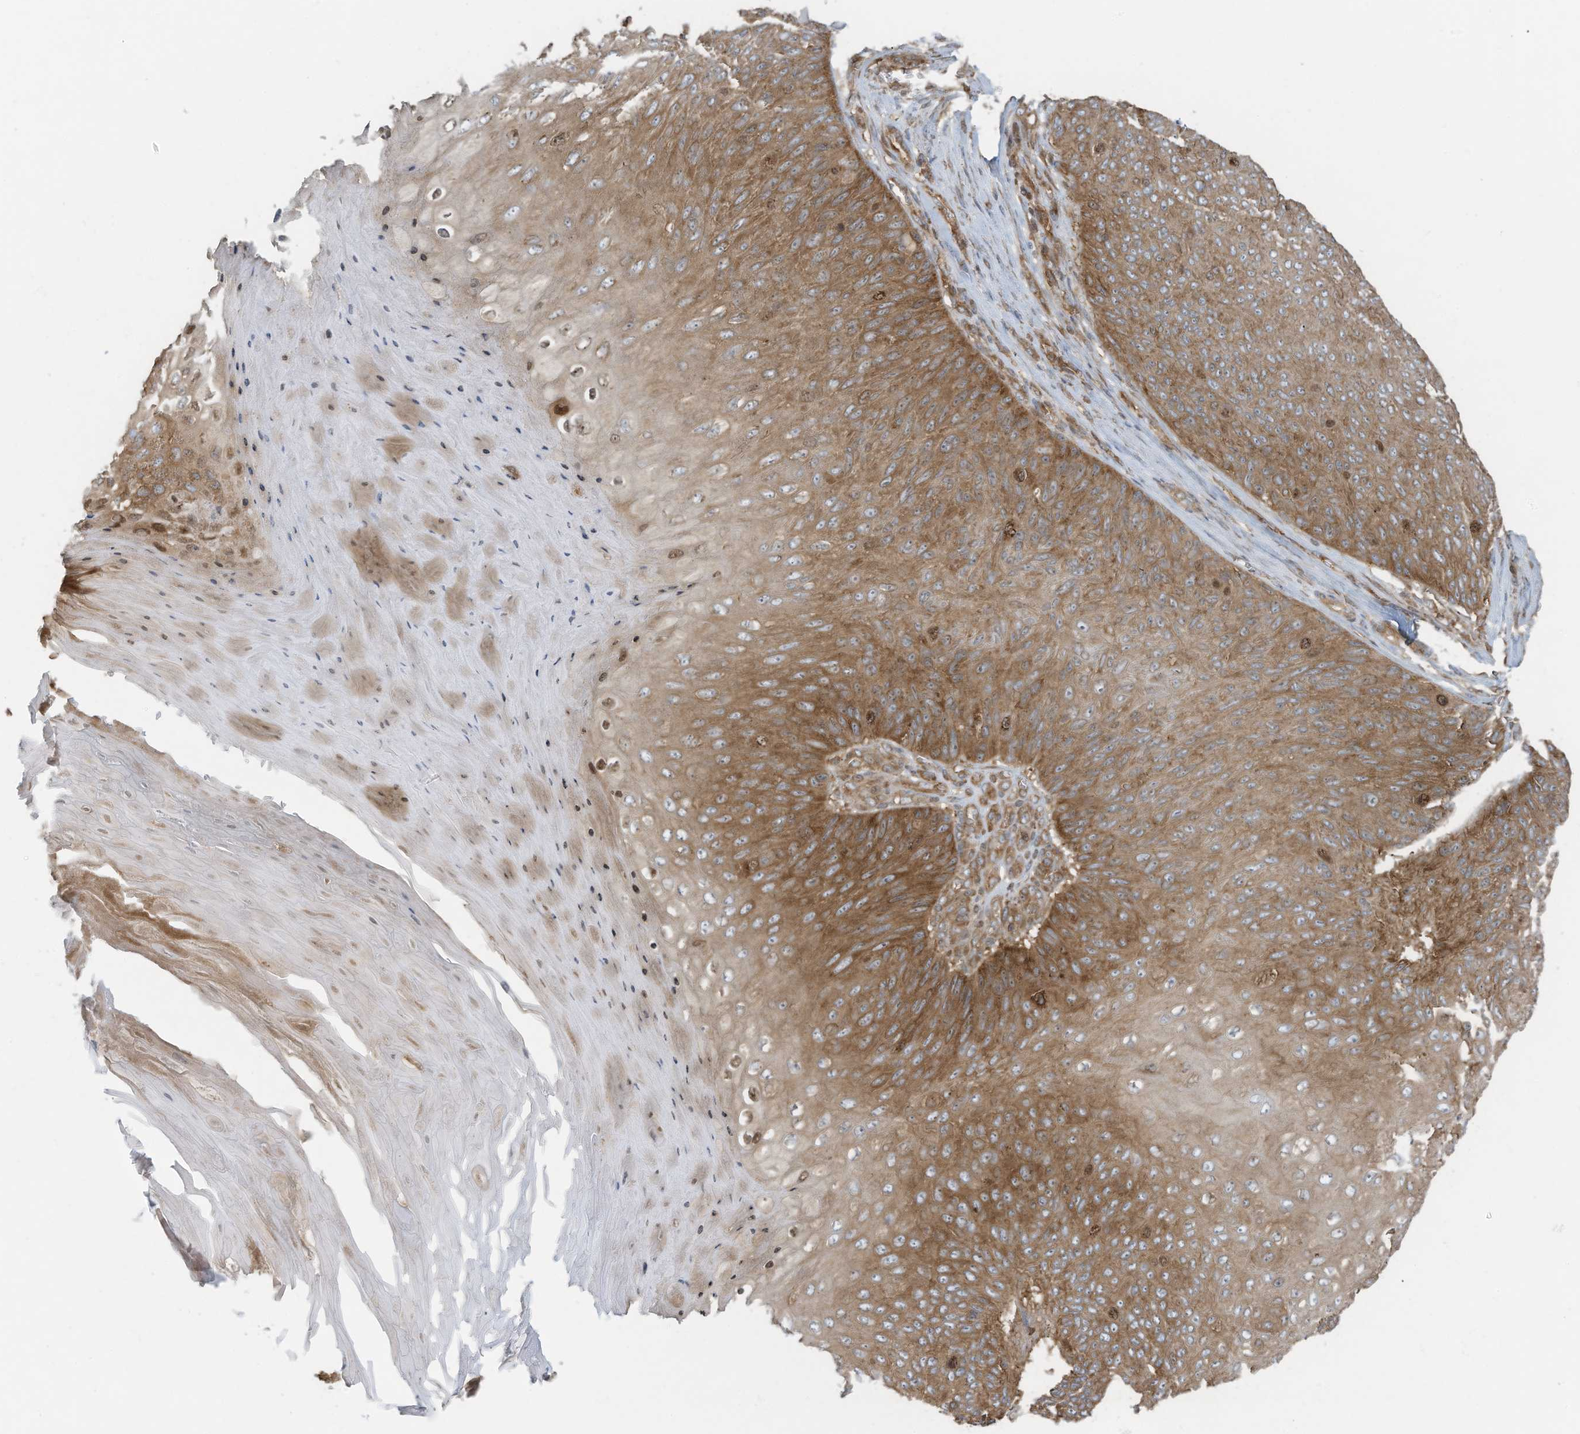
{"staining": {"intensity": "moderate", "quantity": "25%-75%", "location": "cytoplasmic/membranous"}, "tissue": "skin cancer", "cell_type": "Tumor cells", "image_type": "cancer", "snomed": [{"axis": "morphology", "description": "Squamous cell carcinoma, NOS"}, {"axis": "topography", "description": "Skin"}], "caption": "IHC of skin cancer (squamous cell carcinoma) exhibits medium levels of moderate cytoplasmic/membranous positivity in about 25%-75% of tumor cells.", "gene": "OLA1", "patient": {"sex": "female", "age": 88}}